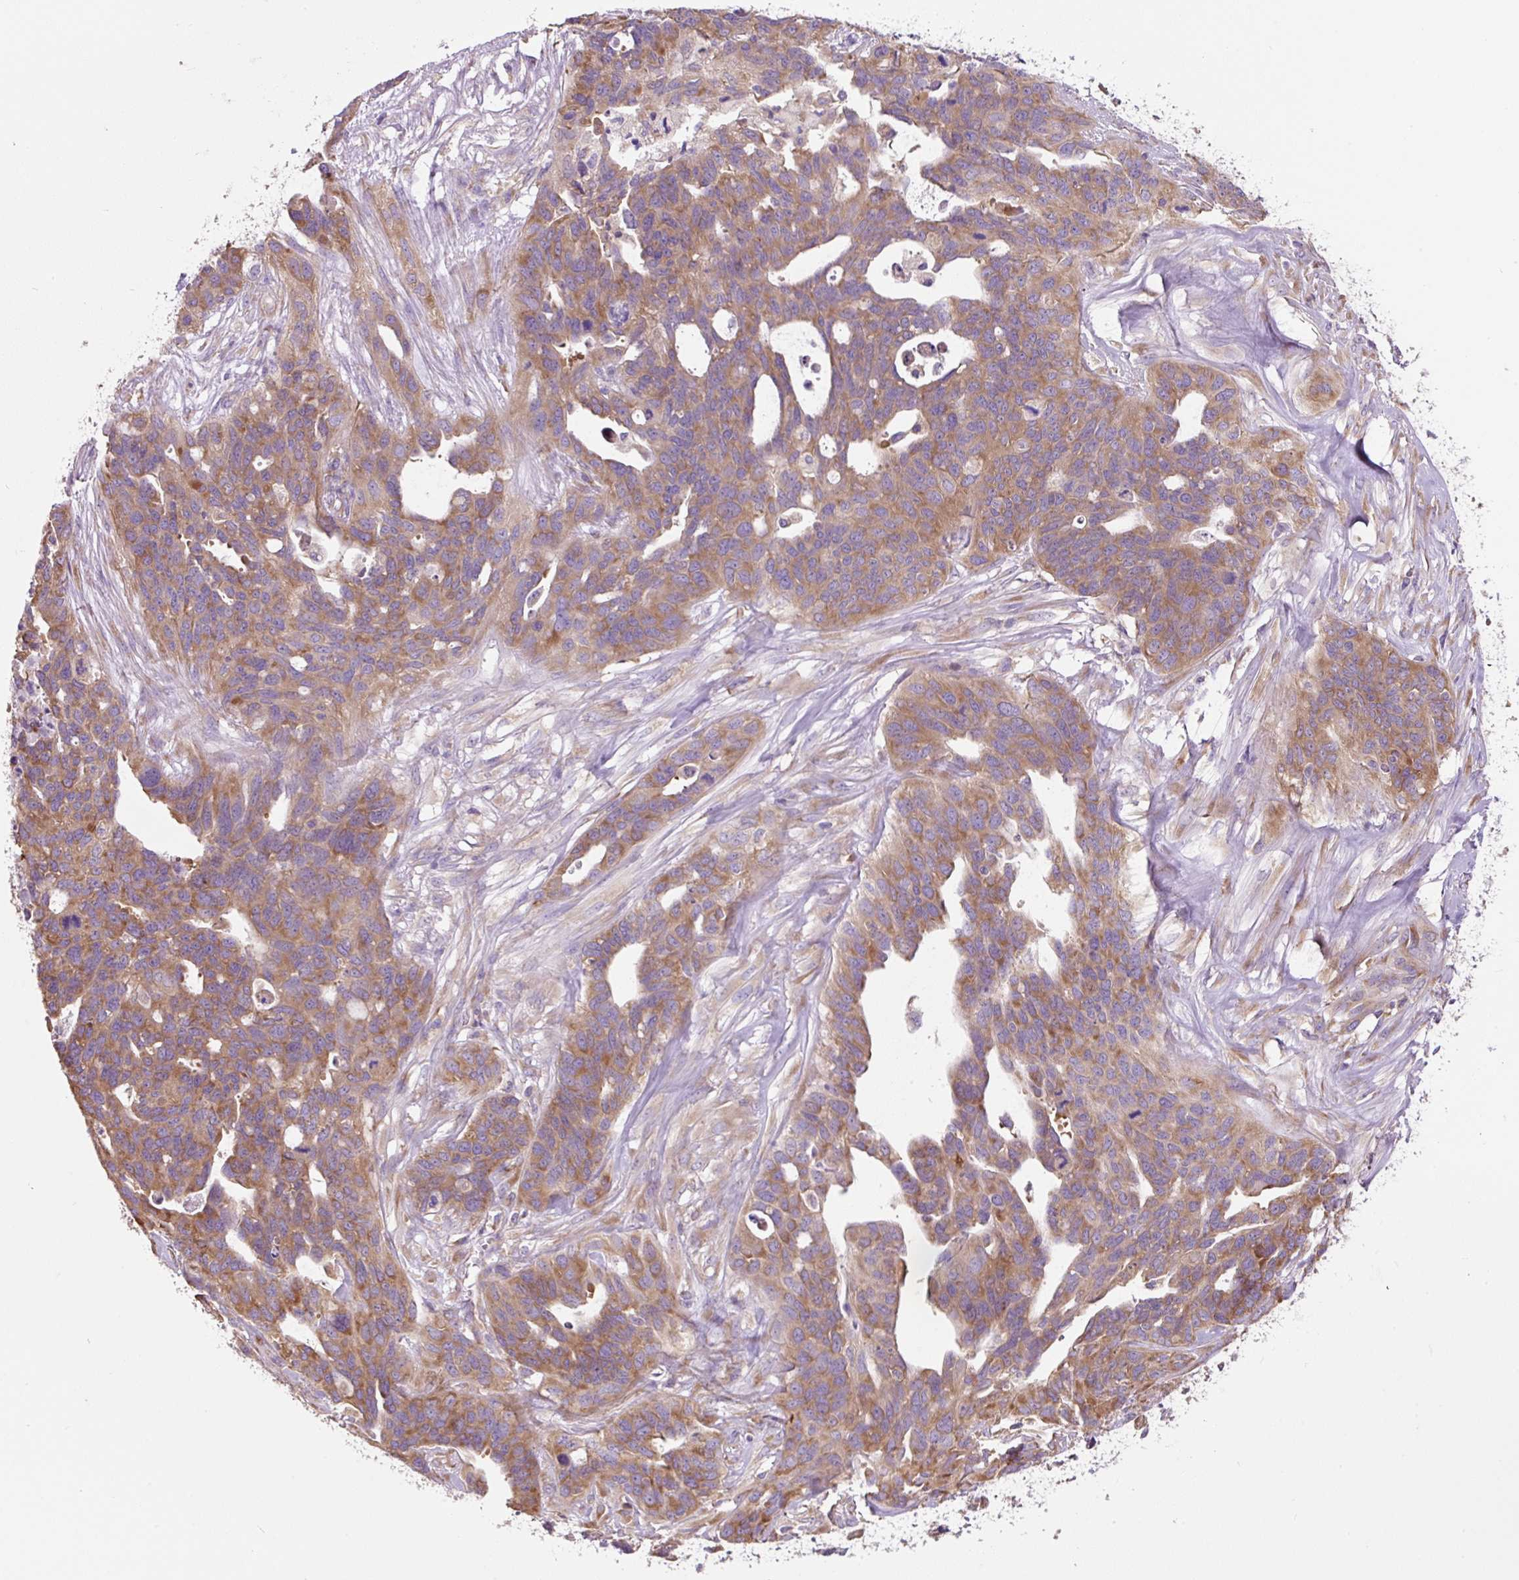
{"staining": {"intensity": "moderate", "quantity": ">75%", "location": "cytoplasmic/membranous"}, "tissue": "ovarian cancer", "cell_type": "Tumor cells", "image_type": "cancer", "snomed": [{"axis": "morphology", "description": "Cystadenocarcinoma, serous, NOS"}, {"axis": "topography", "description": "Ovary"}], "caption": "A micrograph of ovarian cancer (serous cystadenocarcinoma) stained for a protein displays moderate cytoplasmic/membranous brown staining in tumor cells. The protein of interest is shown in brown color, while the nuclei are stained blue.", "gene": "RPS23", "patient": {"sex": "female", "age": 64}}